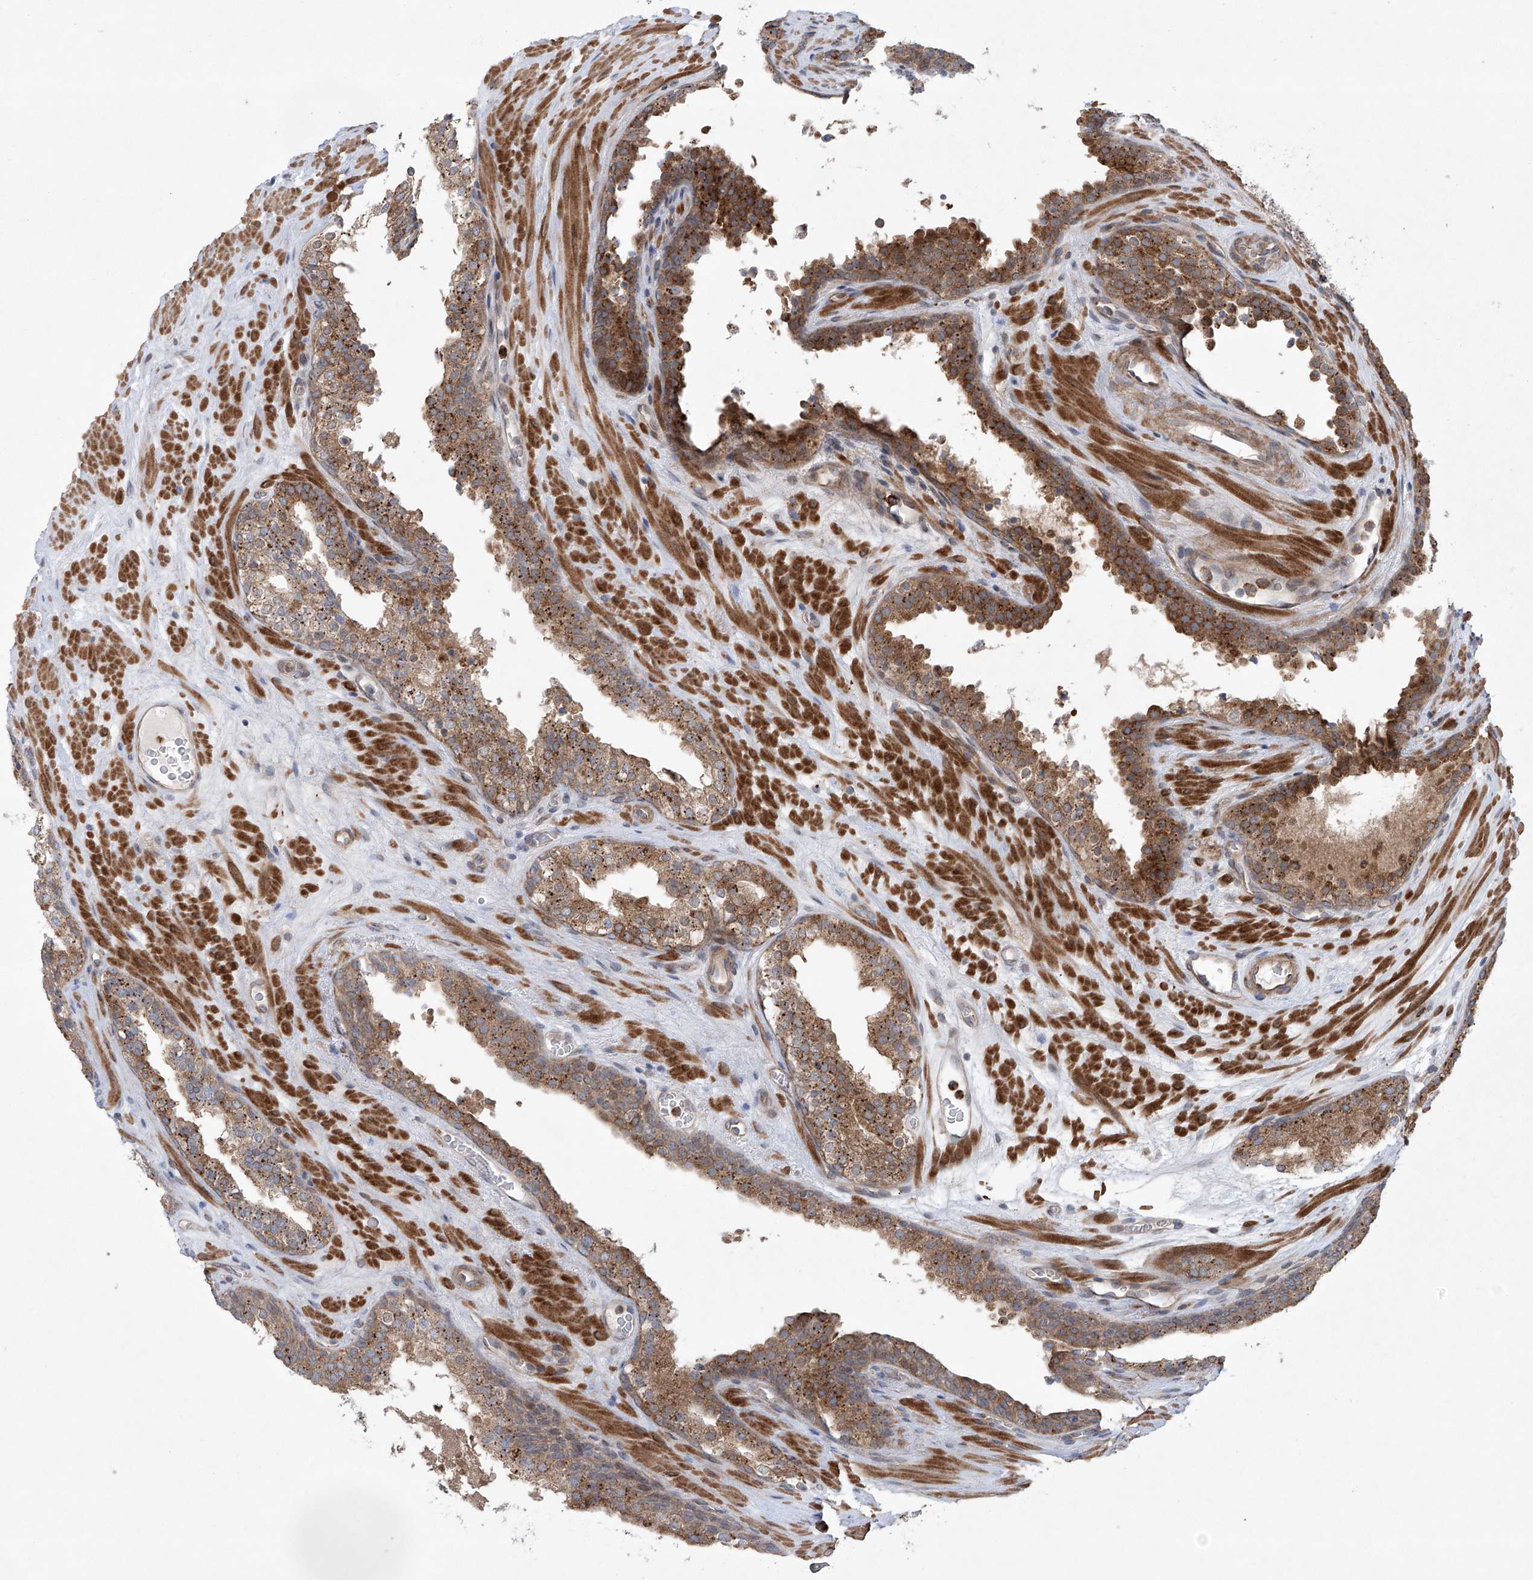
{"staining": {"intensity": "moderate", "quantity": ">75%", "location": "cytoplasmic/membranous"}, "tissue": "prostate cancer", "cell_type": "Tumor cells", "image_type": "cancer", "snomed": [{"axis": "morphology", "description": "Adenocarcinoma, High grade"}, {"axis": "topography", "description": "Prostate"}], "caption": "Human prostate cancer (adenocarcinoma (high-grade)) stained with a protein marker exhibits moderate staining in tumor cells.", "gene": "KLC4", "patient": {"sex": "male", "age": 56}}